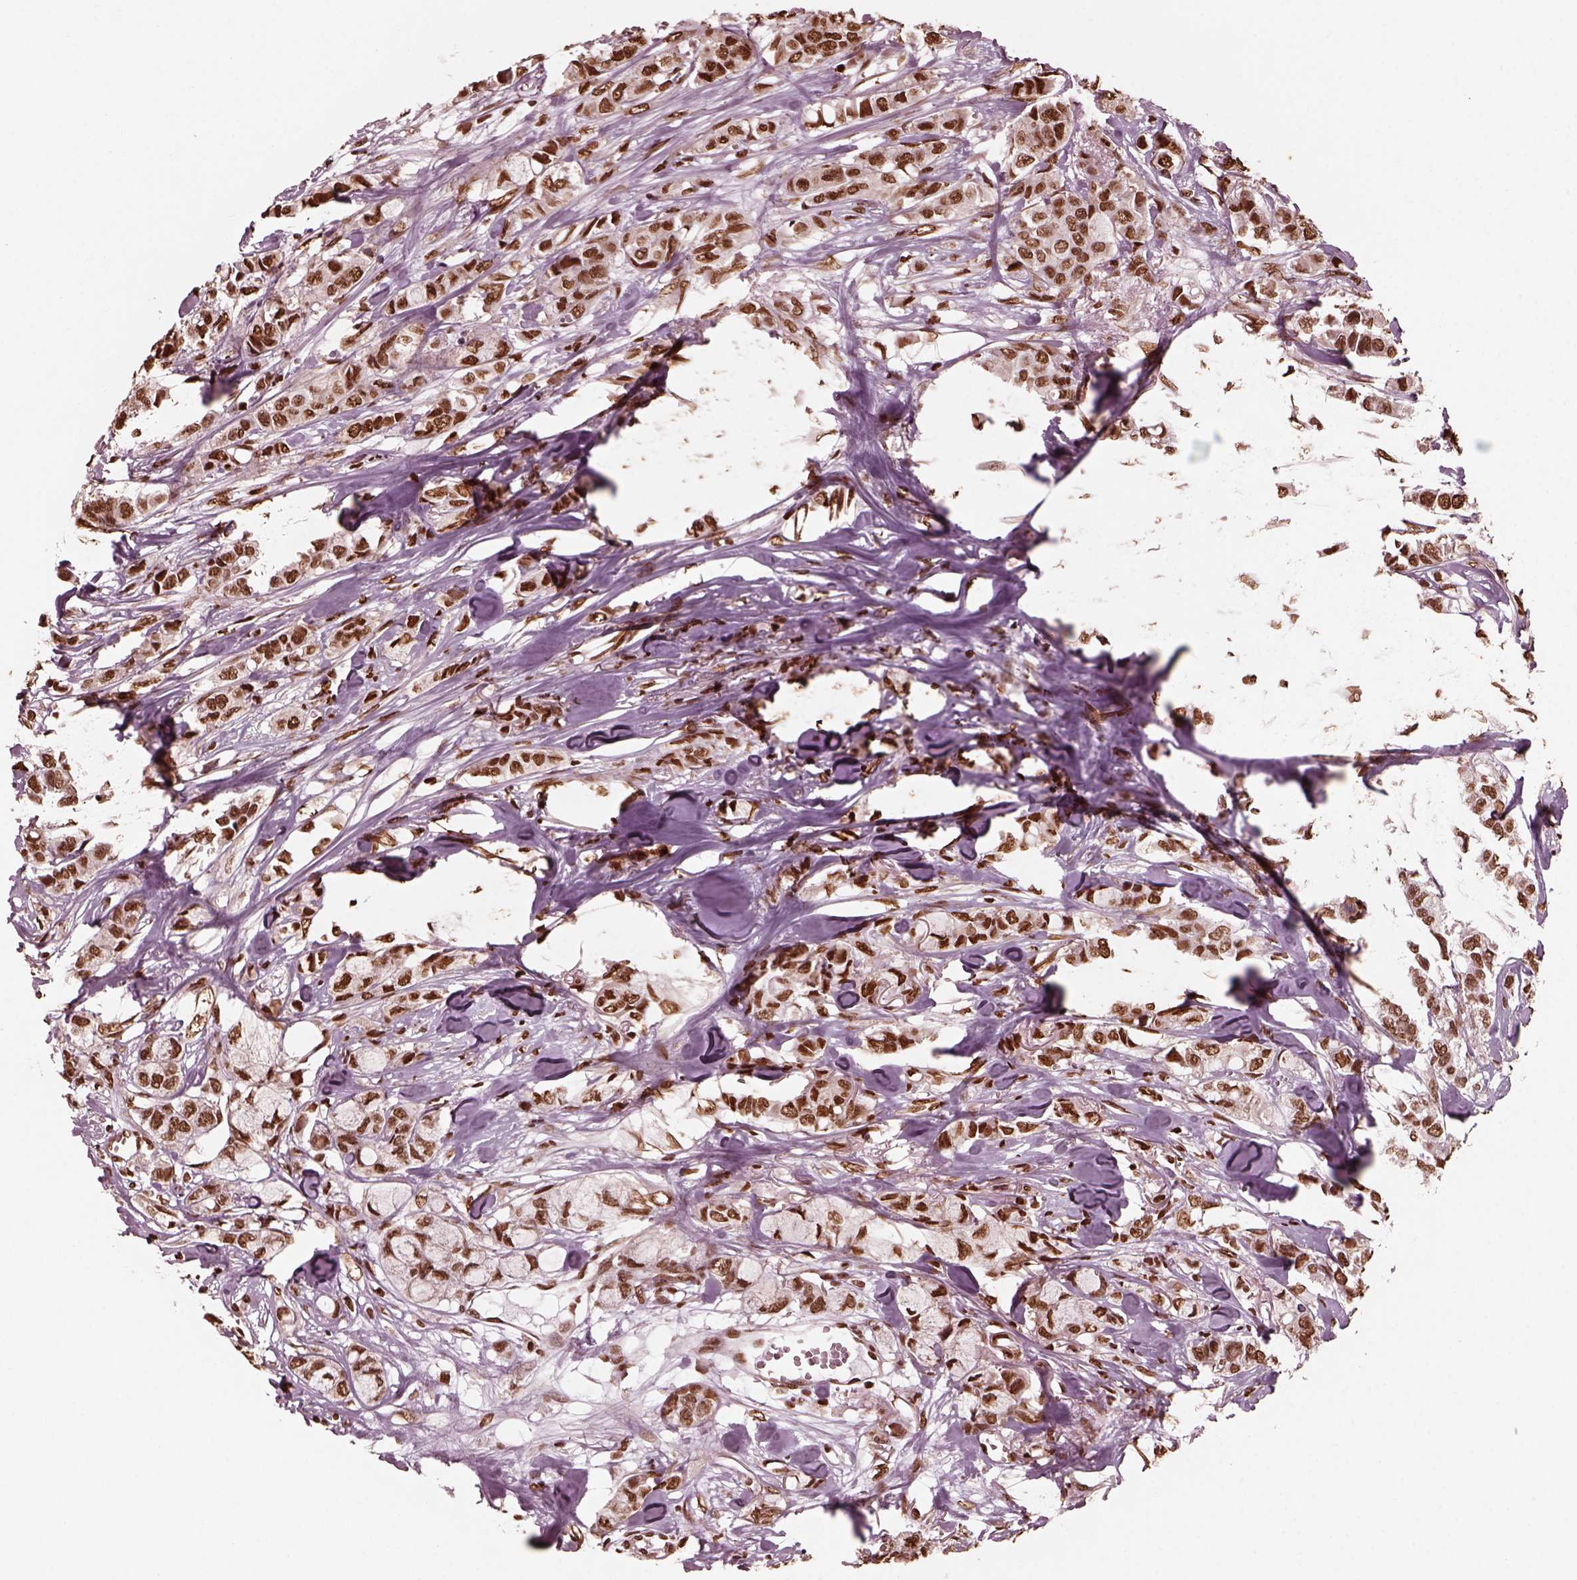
{"staining": {"intensity": "strong", "quantity": ">75%", "location": "nuclear"}, "tissue": "breast cancer", "cell_type": "Tumor cells", "image_type": "cancer", "snomed": [{"axis": "morphology", "description": "Duct carcinoma"}, {"axis": "topography", "description": "Breast"}], "caption": "Immunohistochemistry staining of breast cancer (intraductal carcinoma), which demonstrates high levels of strong nuclear positivity in about >75% of tumor cells indicating strong nuclear protein expression. The staining was performed using DAB (brown) for protein detection and nuclei were counterstained in hematoxylin (blue).", "gene": "NSD1", "patient": {"sex": "female", "age": 85}}